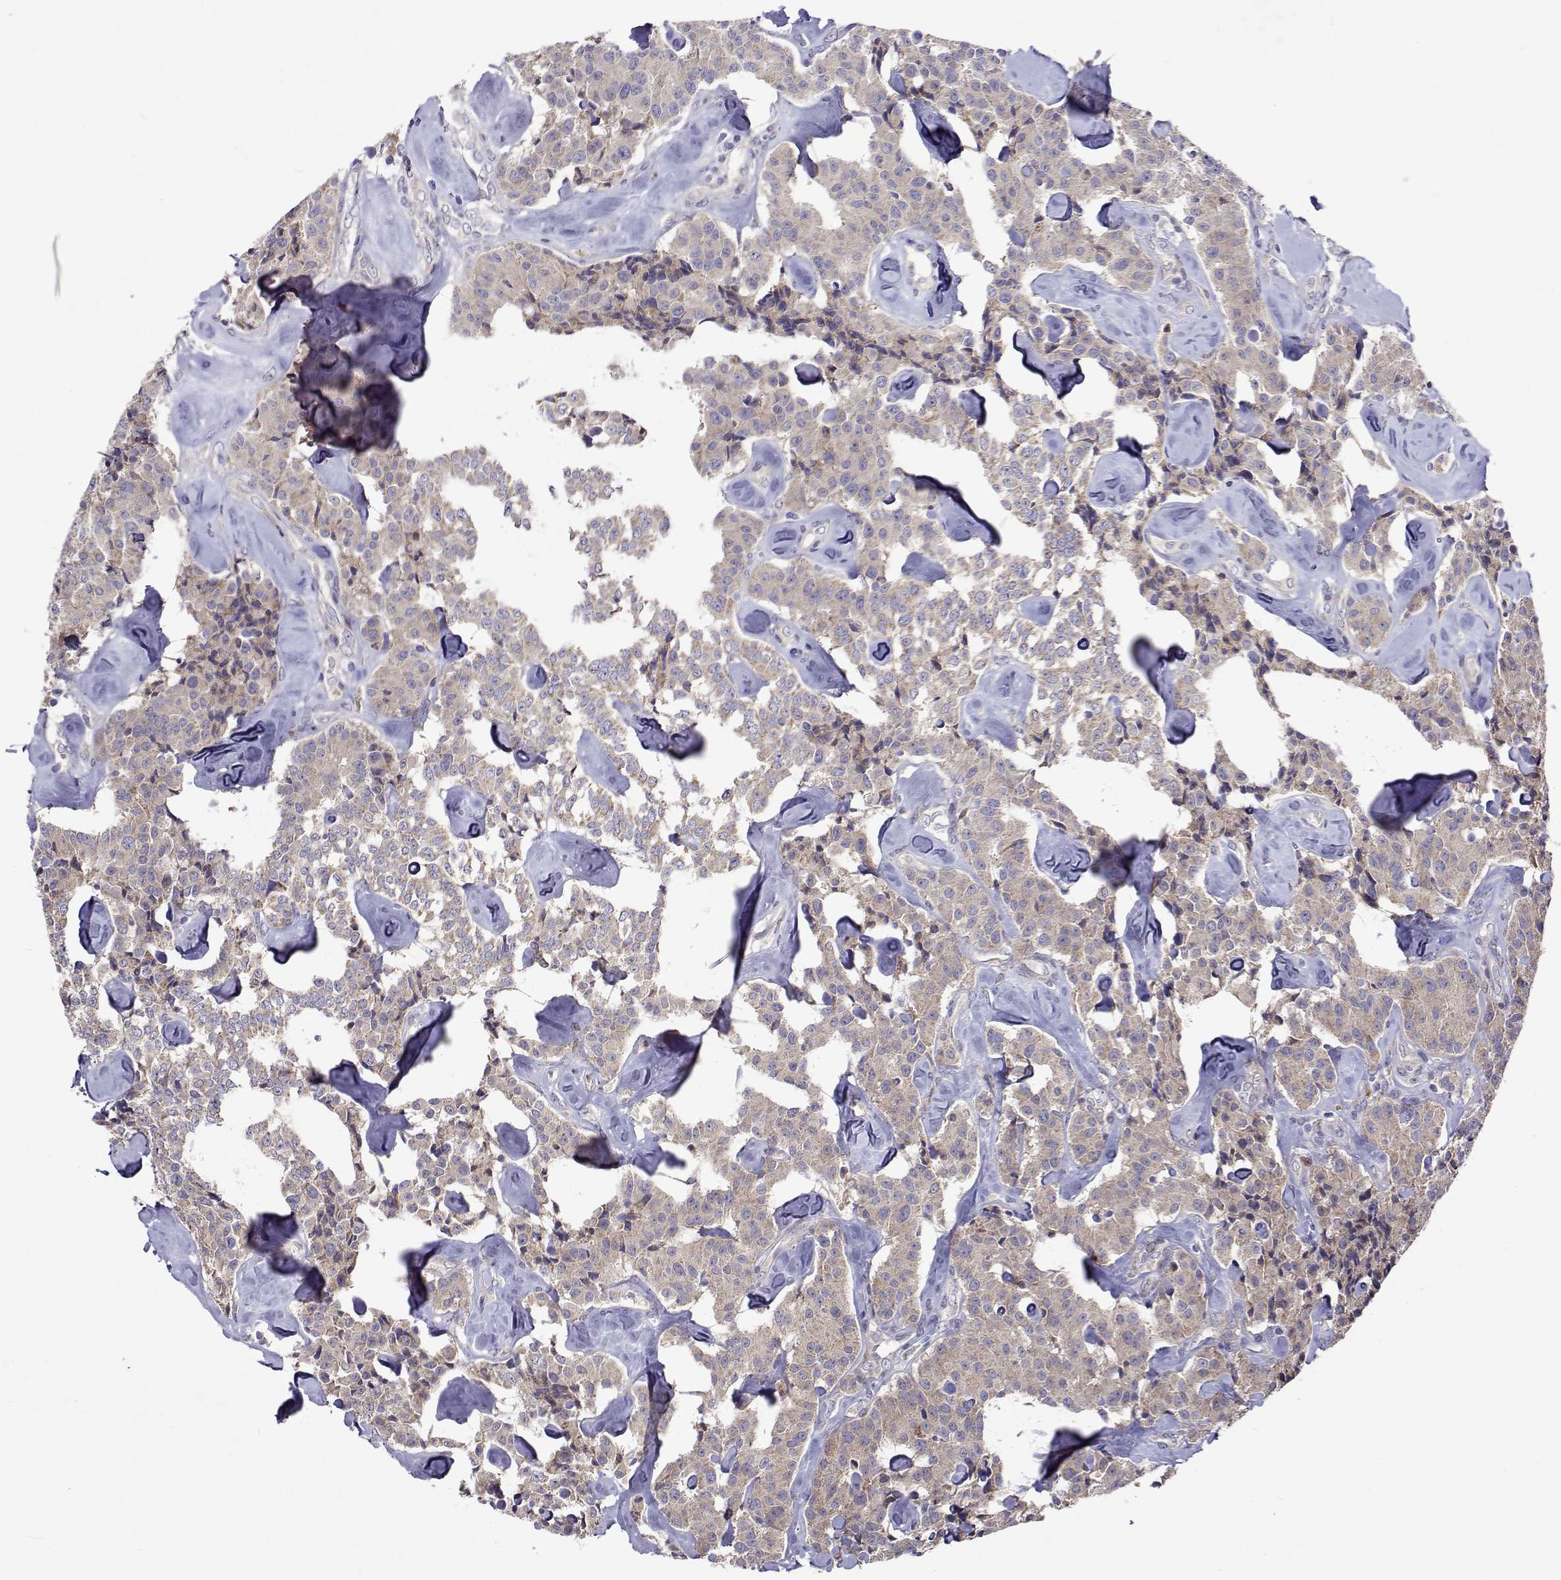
{"staining": {"intensity": "negative", "quantity": "none", "location": "none"}, "tissue": "carcinoid", "cell_type": "Tumor cells", "image_type": "cancer", "snomed": [{"axis": "morphology", "description": "Carcinoid, malignant, NOS"}, {"axis": "topography", "description": "Pancreas"}], "caption": "DAB (3,3'-diaminobenzidine) immunohistochemical staining of carcinoid reveals no significant positivity in tumor cells.", "gene": "TARBP2", "patient": {"sex": "male", "age": 41}}